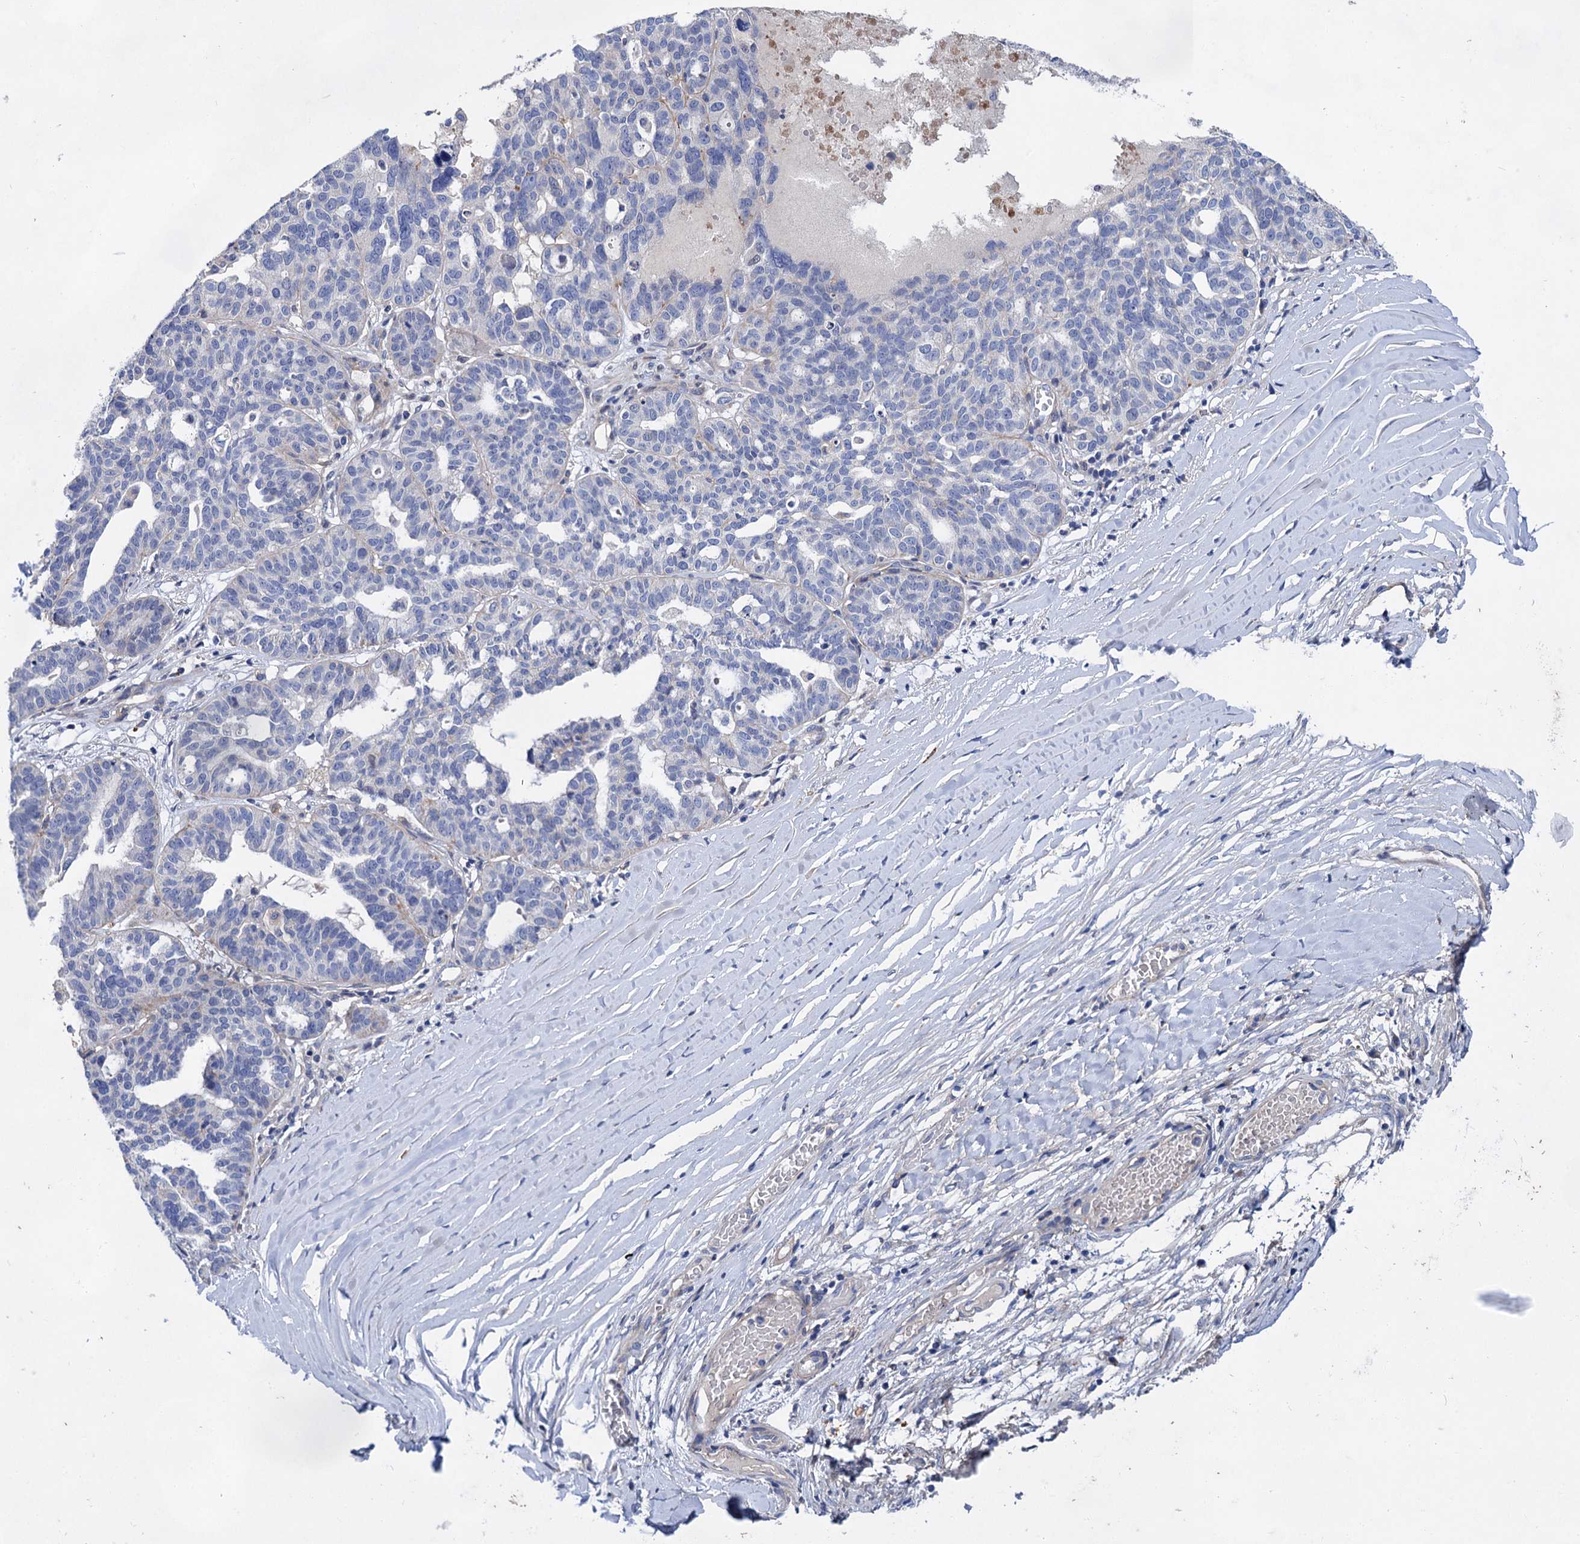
{"staining": {"intensity": "negative", "quantity": "none", "location": "none"}, "tissue": "ovarian cancer", "cell_type": "Tumor cells", "image_type": "cancer", "snomed": [{"axis": "morphology", "description": "Cystadenocarcinoma, serous, NOS"}, {"axis": "topography", "description": "Ovary"}], "caption": "Immunohistochemical staining of human serous cystadenocarcinoma (ovarian) displays no significant positivity in tumor cells.", "gene": "GPR155", "patient": {"sex": "female", "age": 59}}